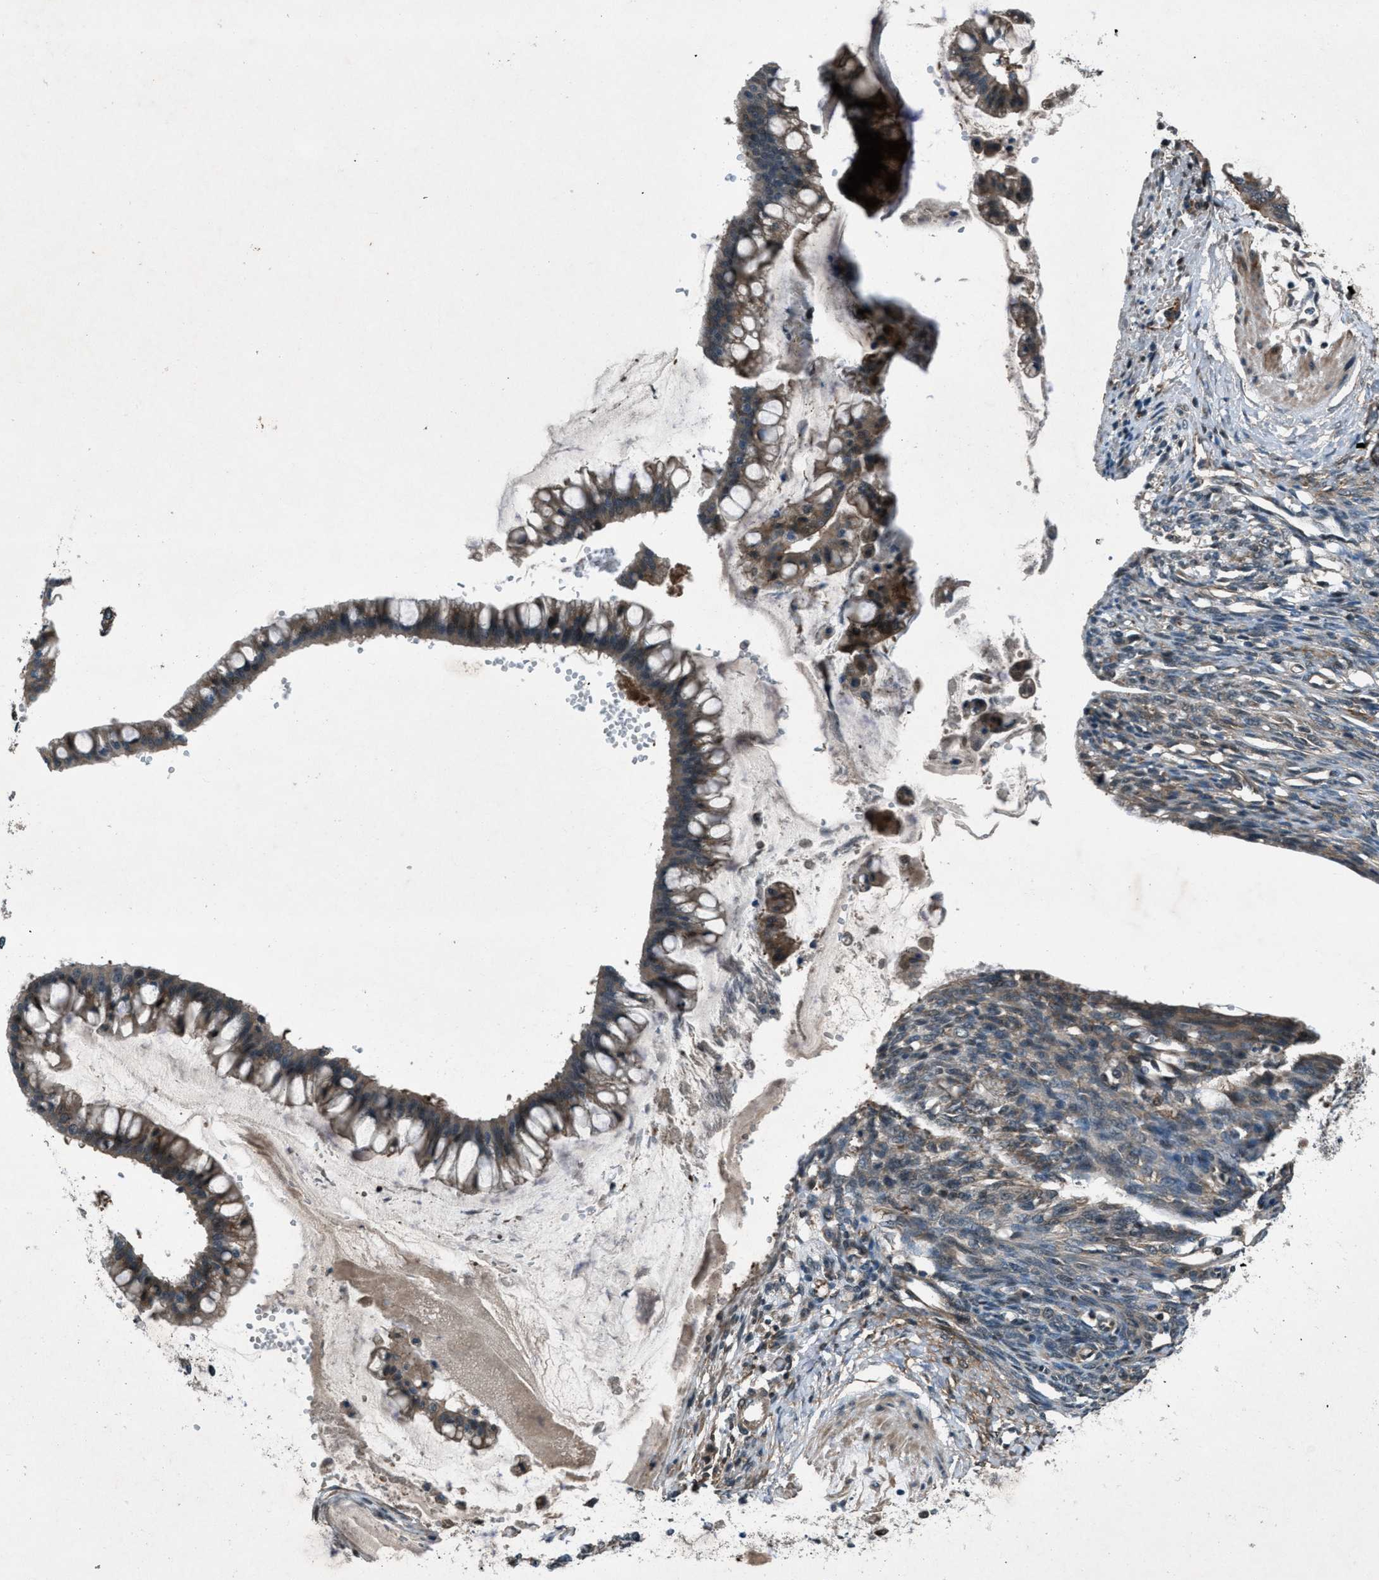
{"staining": {"intensity": "moderate", "quantity": ">75%", "location": "cytoplasmic/membranous"}, "tissue": "ovarian cancer", "cell_type": "Tumor cells", "image_type": "cancer", "snomed": [{"axis": "morphology", "description": "Cystadenocarcinoma, mucinous, NOS"}, {"axis": "topography", "description": "Ovary"}], "caption": "The histopathology image reveals staining of ovarian mucinous cystadenocarcinoma, revealing moderate cytoplasmic/membranous protein positivity (brown color) within tumor cells.", "gene": "EPSTI1", "patient": {"sex": "female", "age": 73}}